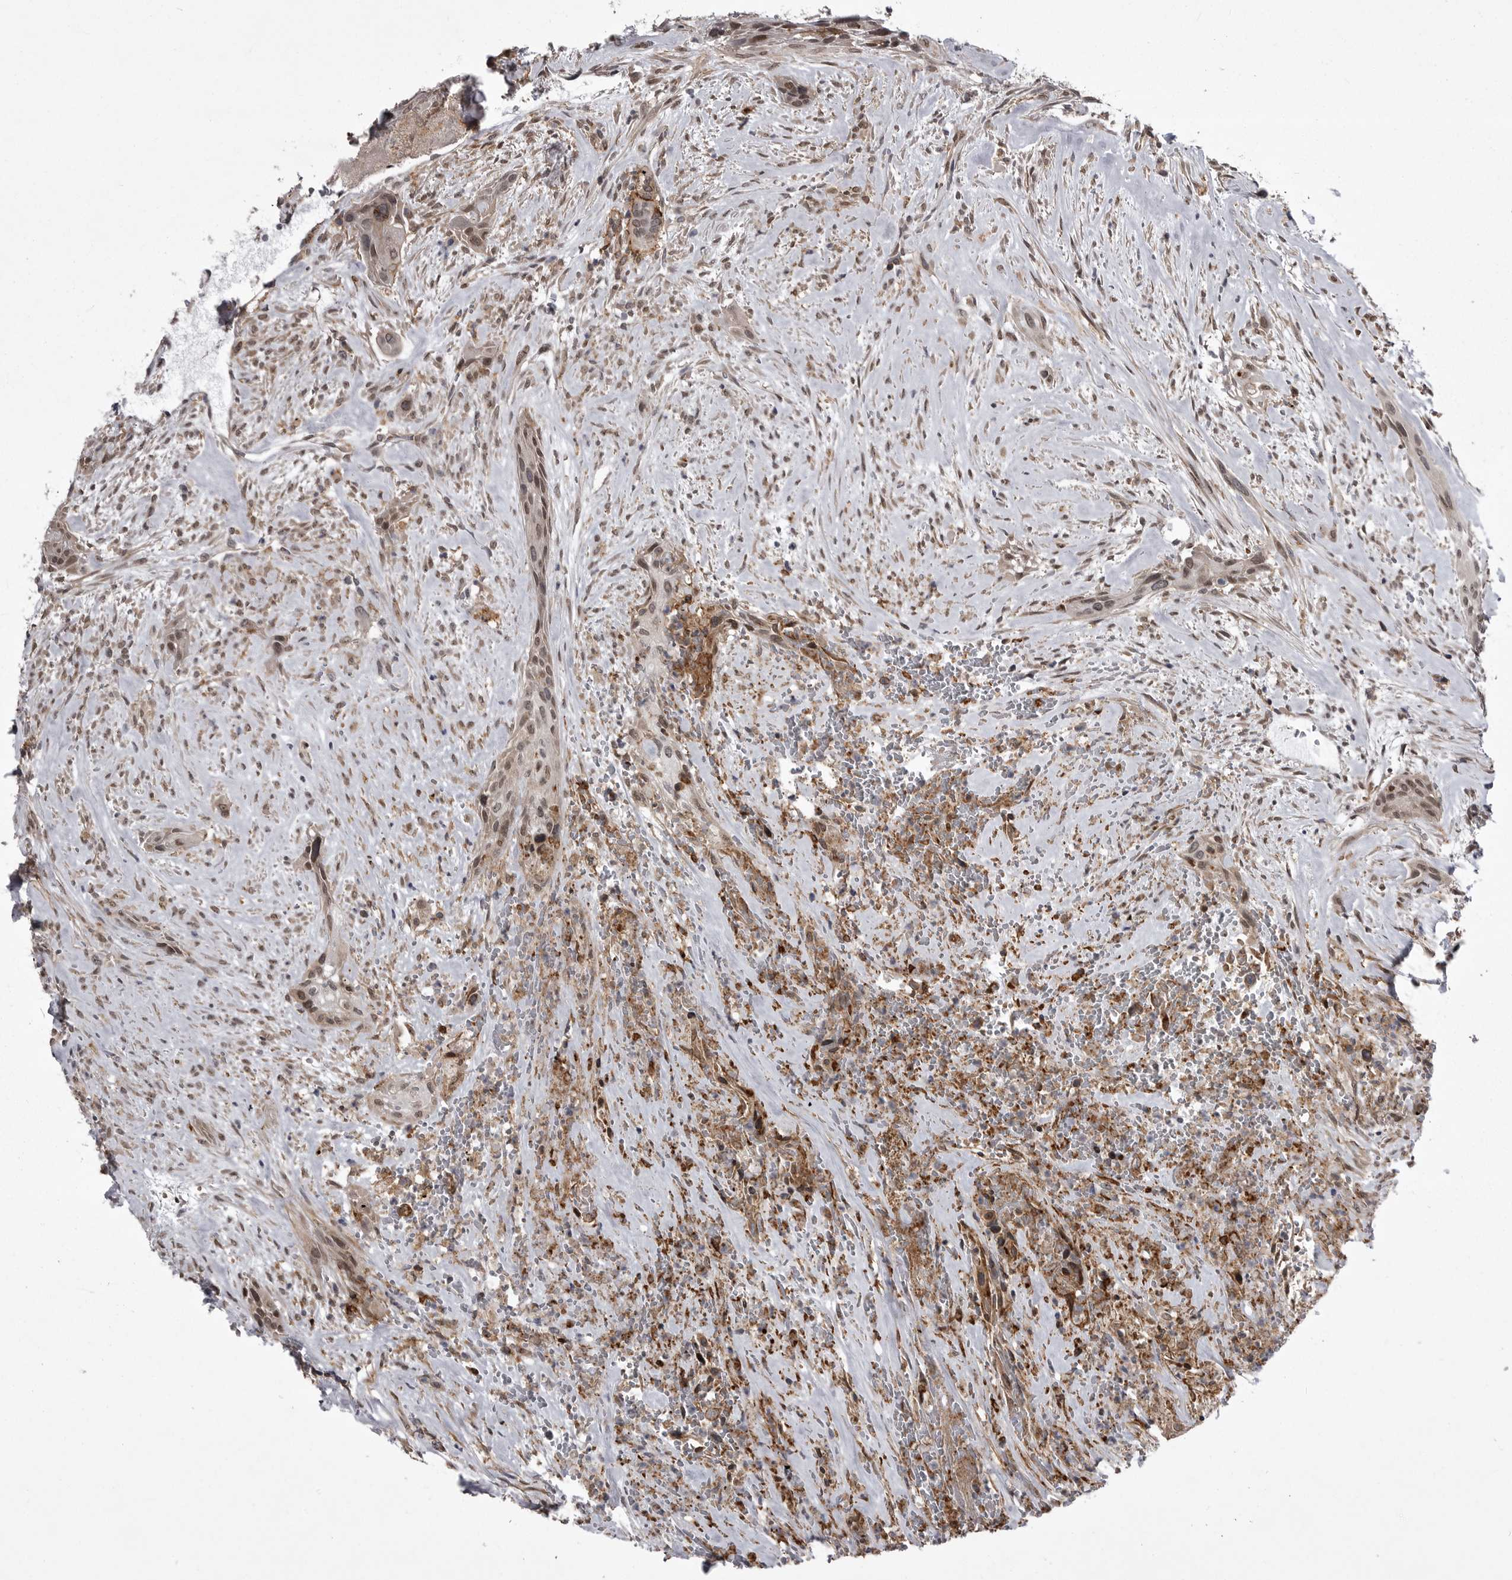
{"staining": {"intensity": "moderate", "quantity": ">75%", "location": "cytoplasmic/membranous,nuclear"}, "tissue": "urothelial cancer", "cell_type": "Tumor cells", "image_type": "cancer", "snomed": [{"axis": "morphology", "description": "Urothelial carcinoma, High grade"}, {"axis": "topography", "description": "Urinary bladder"}], "caption": "There is medium levels of moderate cytoplasmic/membranous and nuclear staining in tumor cells of urothelial carcinoma (high-grade), as demonstrated by immunohistochemical staining (brown color).", "gene": "ABL1", "patient": {"sex": "male", "age": 35}}